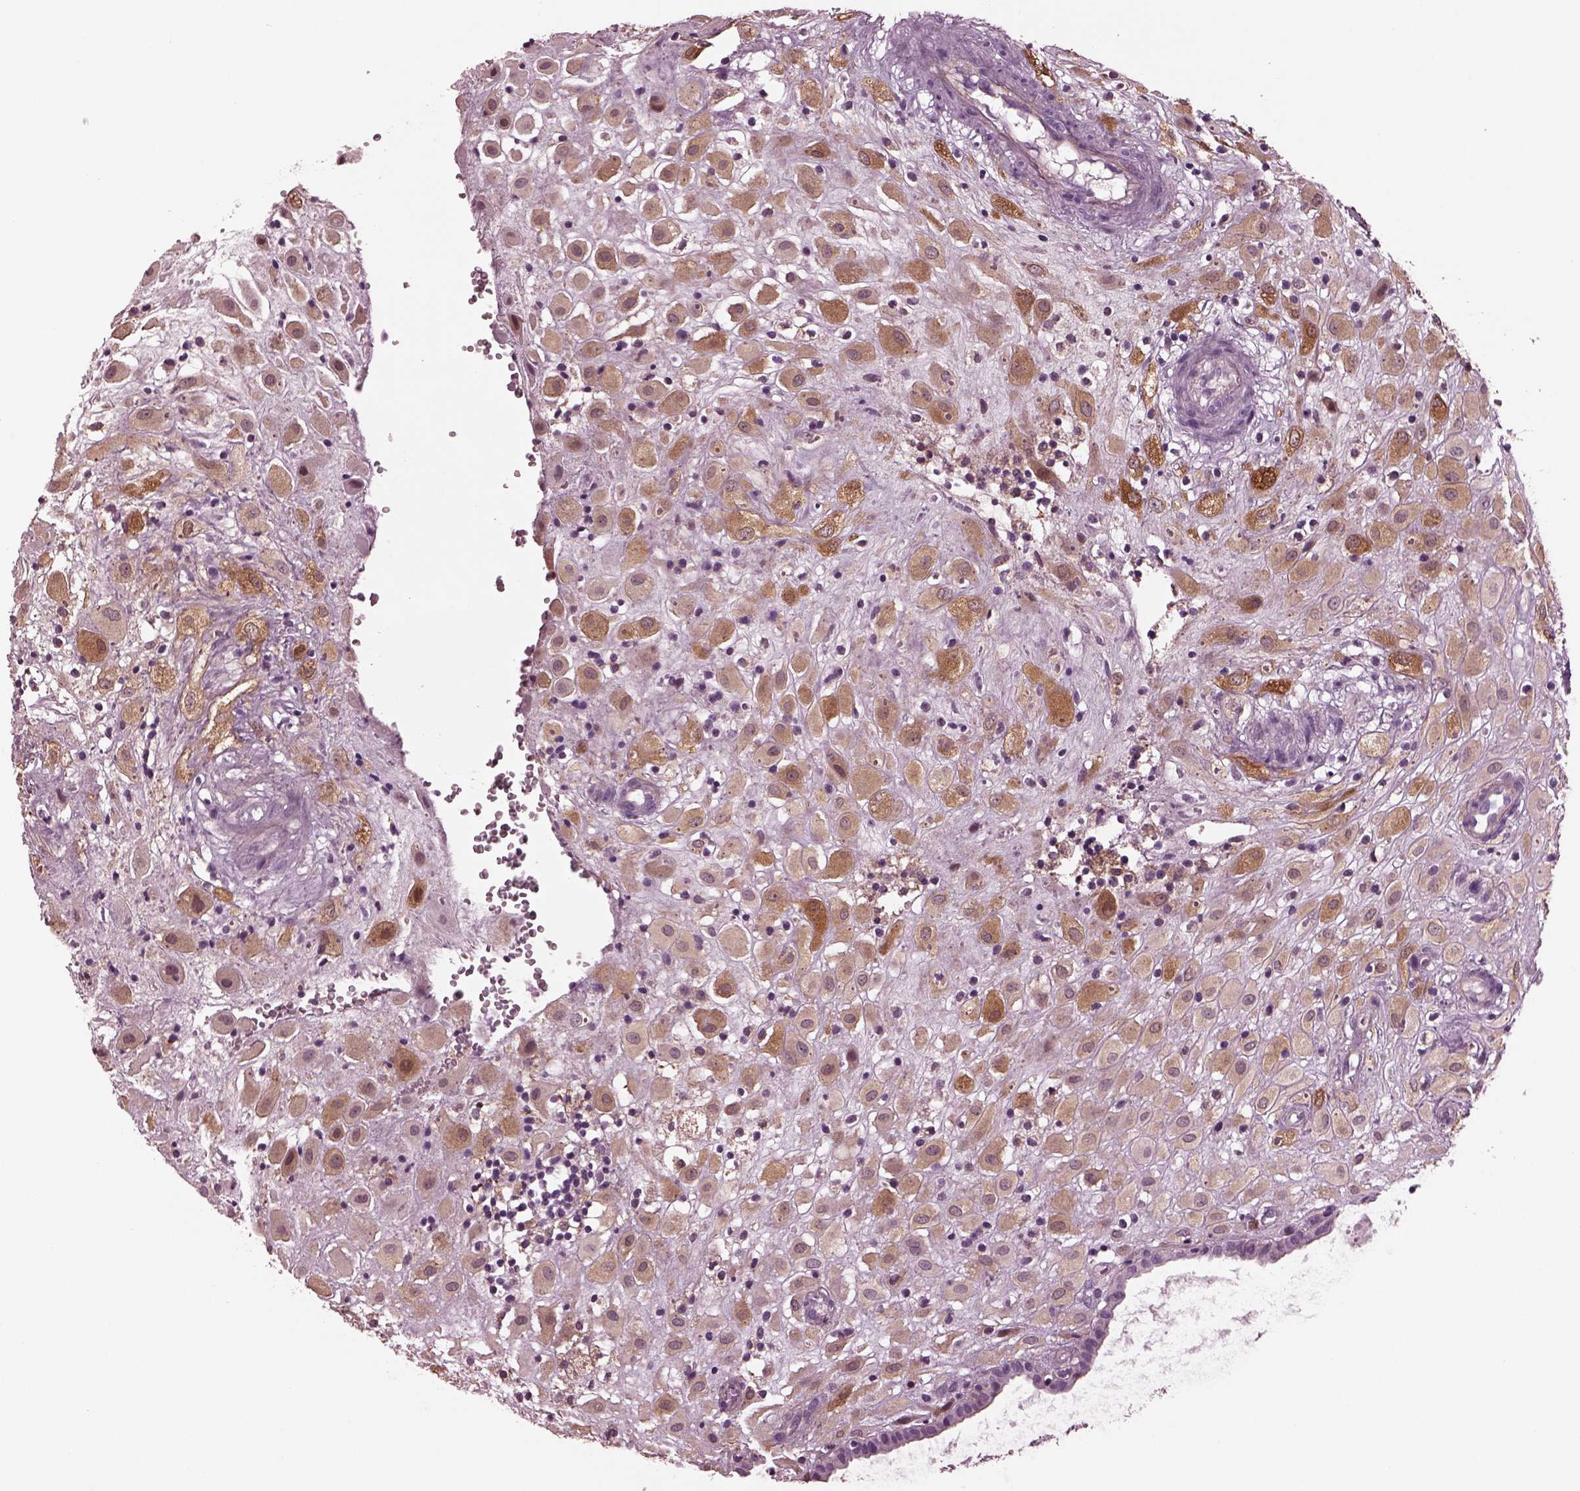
{"staining": {"intensity": "moderate", "quantity": ">75%", "location": "cytoplasmic/membranous"}, "tissue": "placenta", "cell_type": "Decidual cells", "image_type": "normal", "snomed": [{"axis": "morphology", "description": "Normal tissue, NOS"}, {"axis": "topography", "description": "Placenta"}], "caption": "An IHC photomicrograph of normal tissue is shown. Protein staining in brown labels moderate cytoplasmic/membranous positivity in placenta within decidual cells. Immunohistochemistry stains the protein in brown and the nuclei are stained blue.", "gene": "GDF11", "patient": {"sex": "female", "age": 24}}